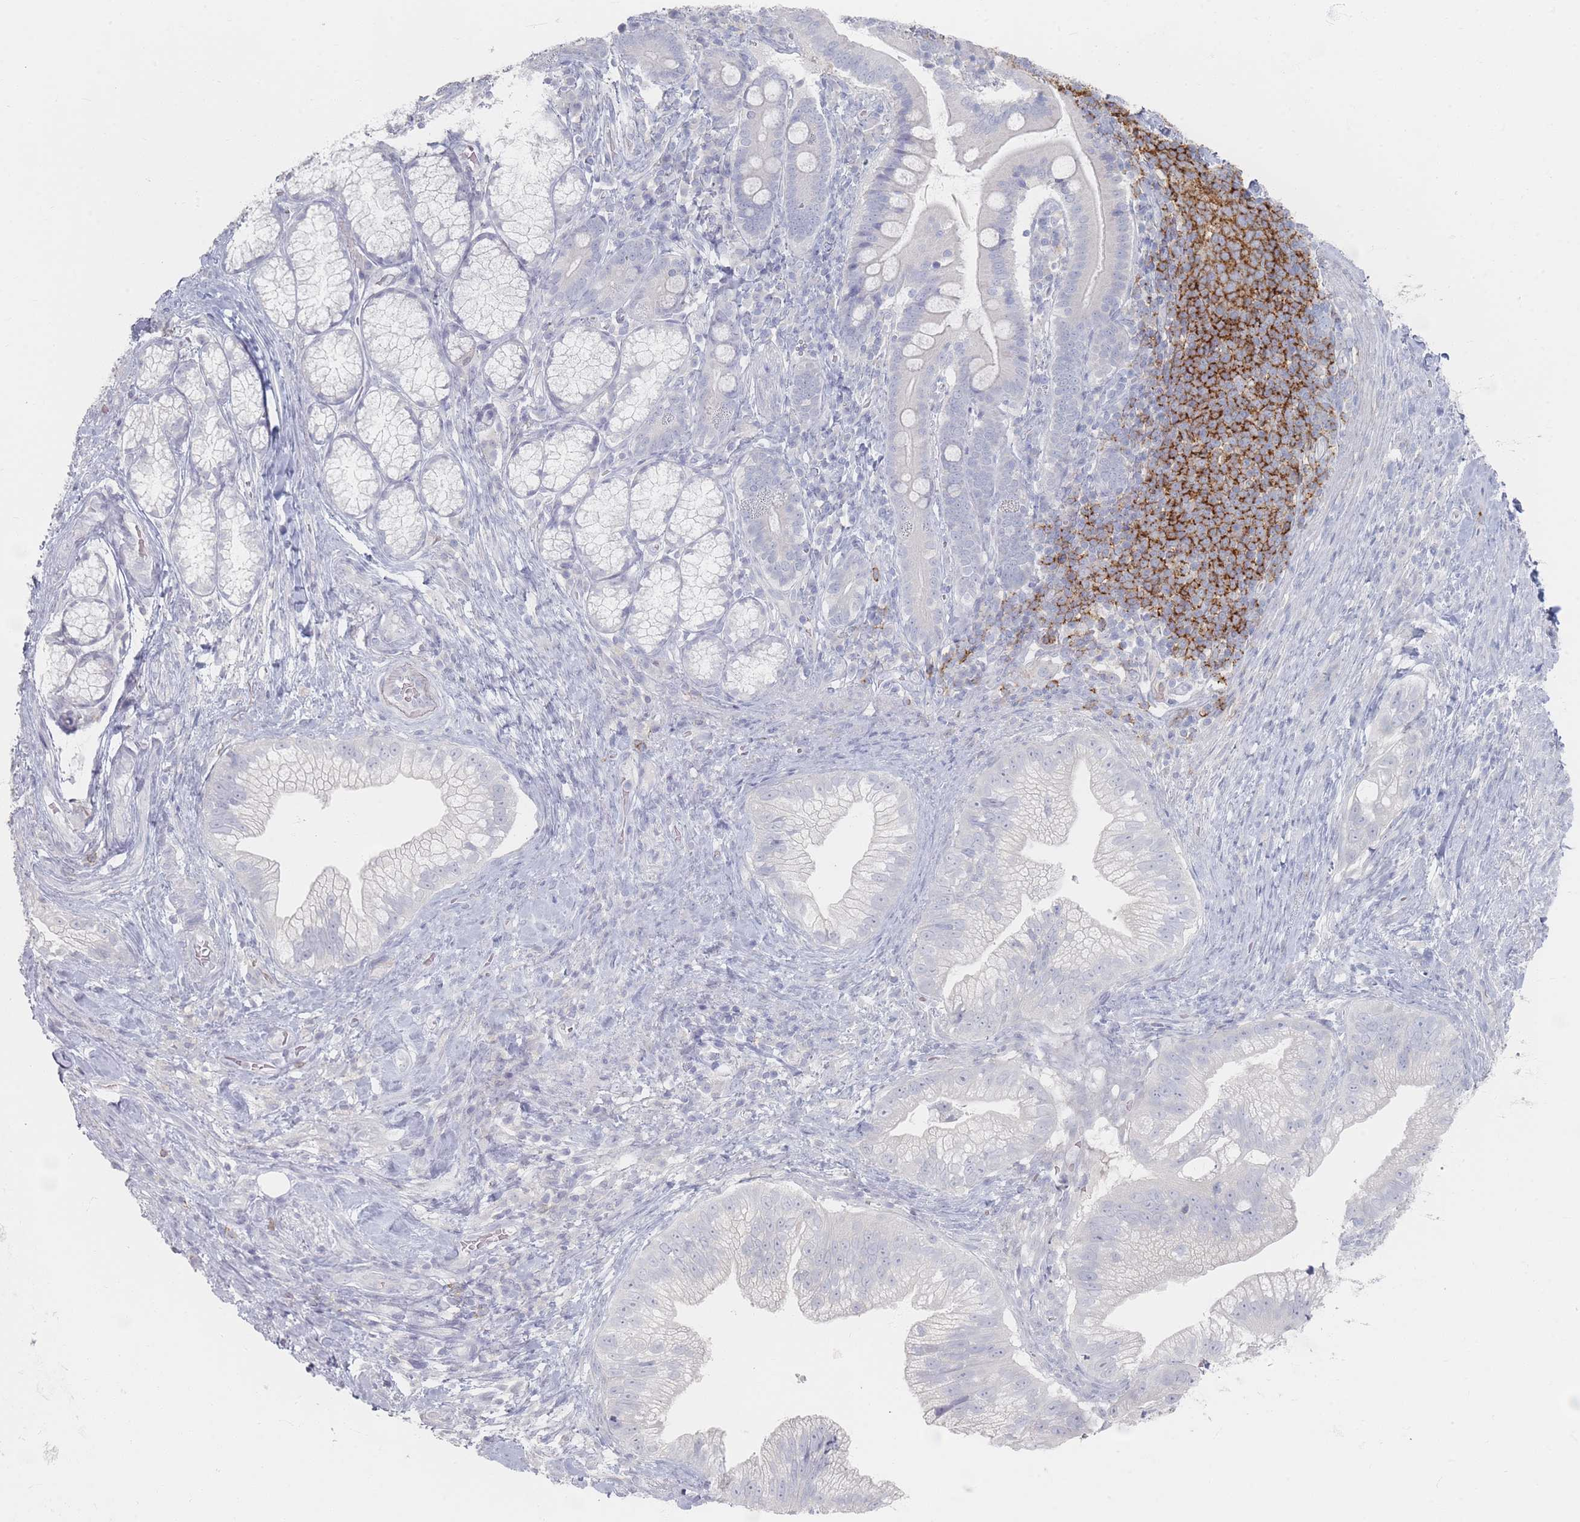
{"staining": {"intensity": "negative", "quantity": "none", "location": "none"}, "tissue": "pancreatic cancer", "cell_type": "Tumor cells", "image_type": "cancer", "snomed": [{"axis": "morphology", "description": "Adenocarcinoma, NOS"}, {"axis": "topography", "description": "Pancreas"}], "caption": "Pancreatic cancer (adenocarcinoma) stained for a protein using immunohistochemistry exhibits no positivity tumor cells.", "gene": "CD37", "patient": {"sex": "male", "age": 70}}